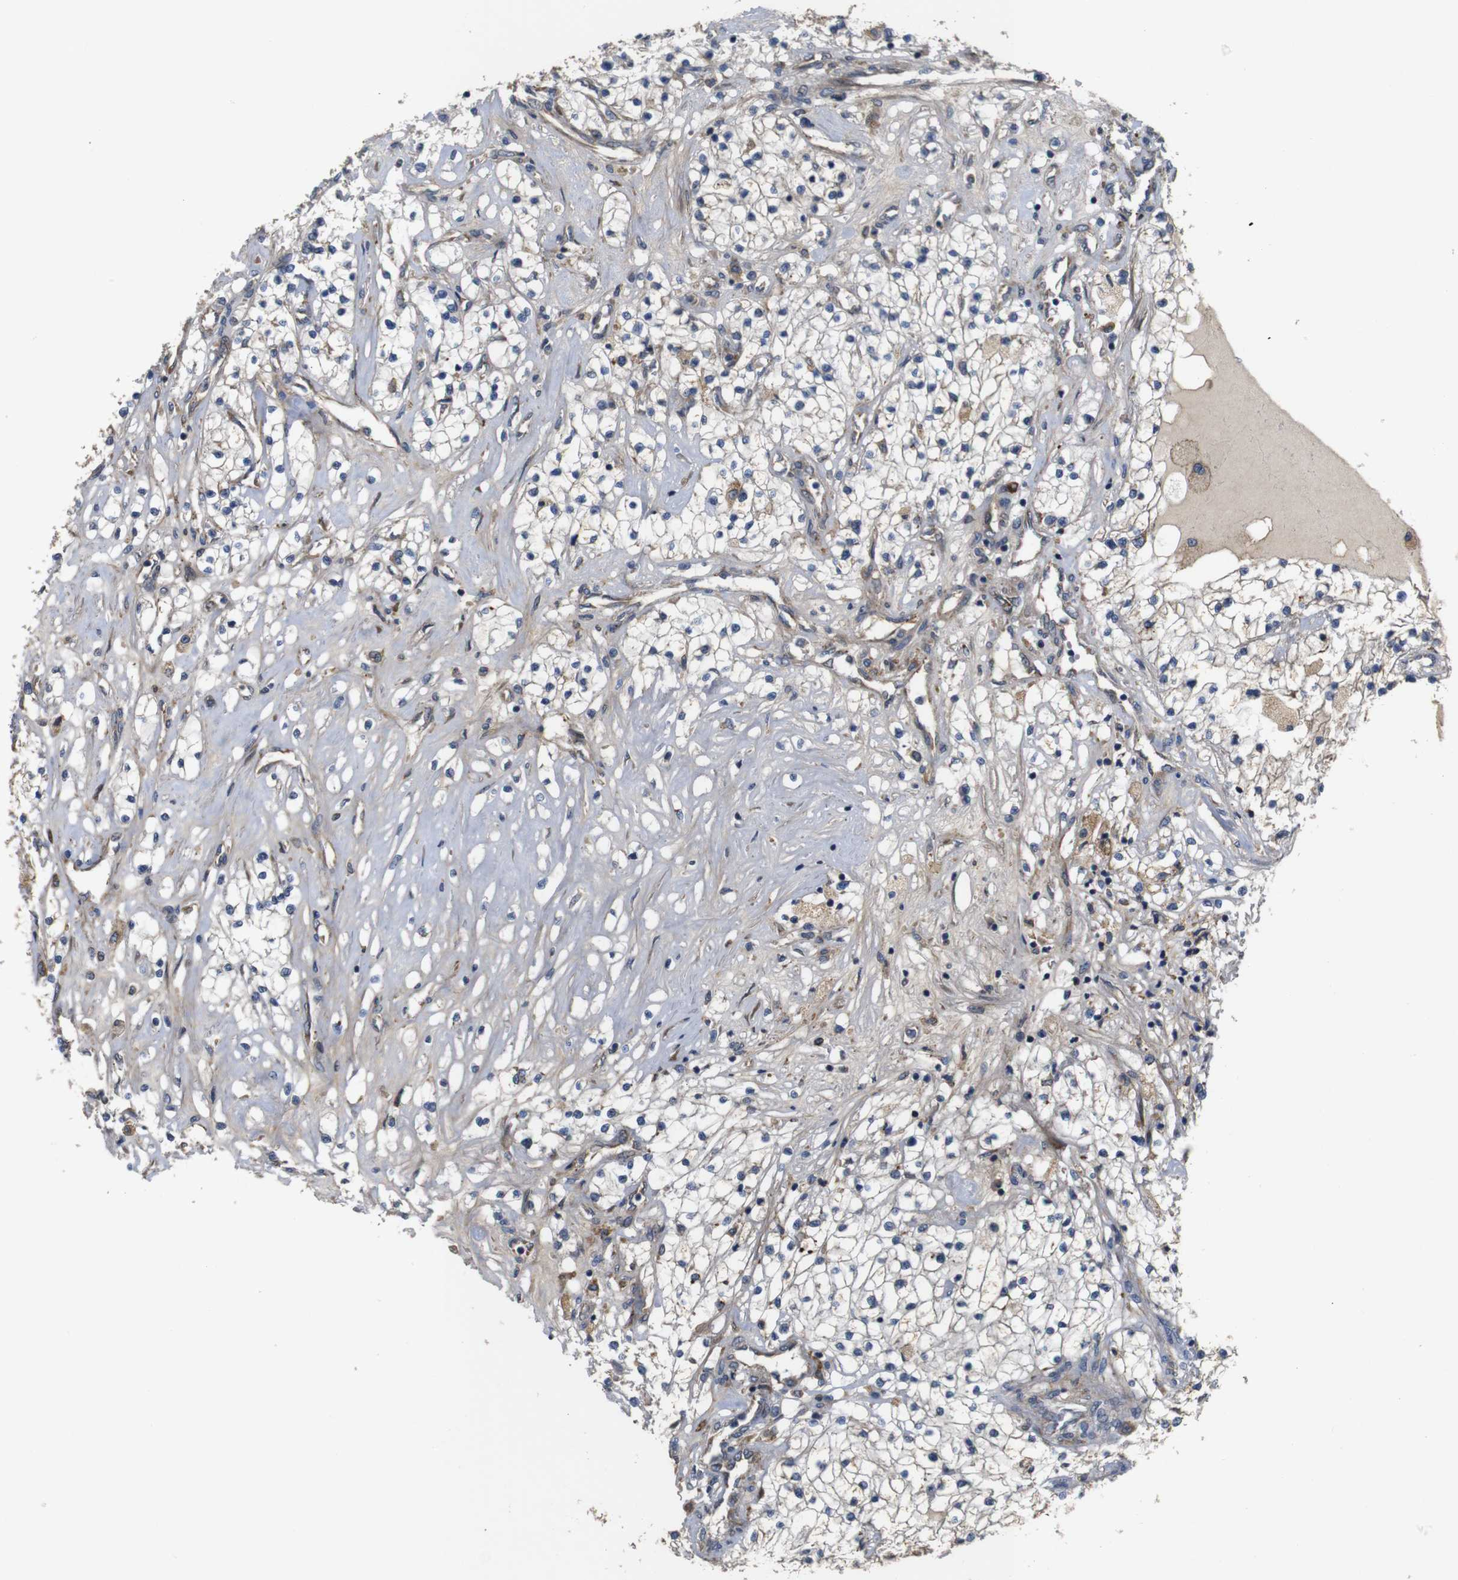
{"staining": {"intensity": "moderate", "quantity": "<25%", "location": "cytoplasmic/membranous"}, "tissue": "renal cancer", "cell_type": "Tumor cells", "image_type": "cancer", "snomed": [{"axis": "morphology", "description": "Adenocarcinoma, NOS"}, {"axis": "topography", "description": "Kidney"}], "caption": "Tumor cells exhibit moderate cytoplasmic/membranous staining in about <25% of cells in renal cancer.", "gene": "UBE2G2", "patient": {"sex": "male", "age": 68}}